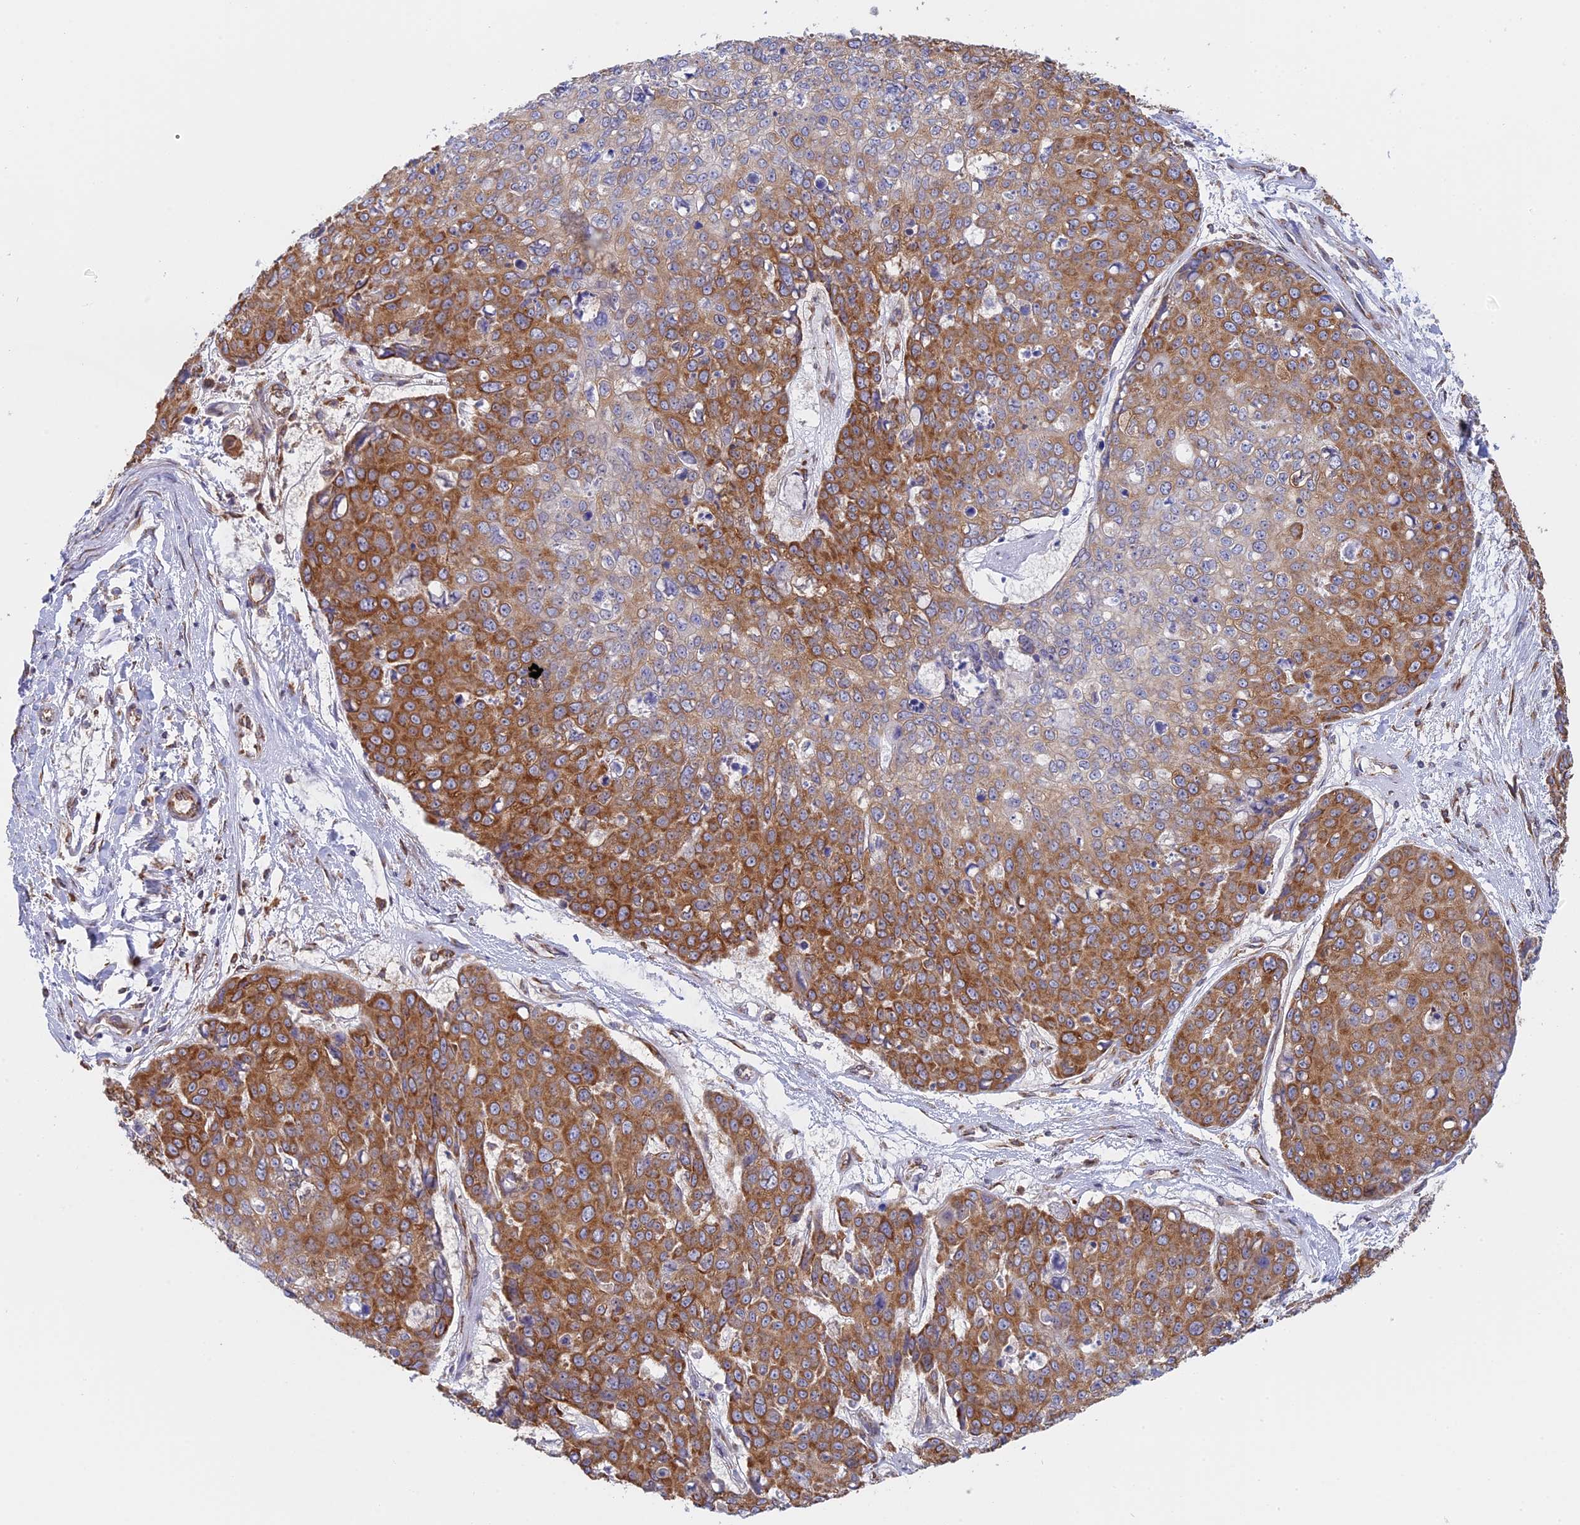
{"staining": {"intensity": "moderate", "quantity": "25%-75%", "location": "cytoplasmic/membranous"}, "tissue": "skin cancer", "cell_type": "Tumor cells", "image_type": "cancer", "snomed": [{"axis": "morphology", "description": "Squamous cell carcinoma, NOS"}, {"axis": "topography", "description": "Skin"}], "caption": "DAB (3,3'-diaminobenzidine) immunohistochemical staining of skin squamous cell carcinoma exhibits moderate cytoplasmic/membranous protein positivity in about 25%-75% of tumor cells. (IHC, brightfield microscopy, high magnification).", "gene": "GMIP", "patient": {"sex": "female", "age": 44}}